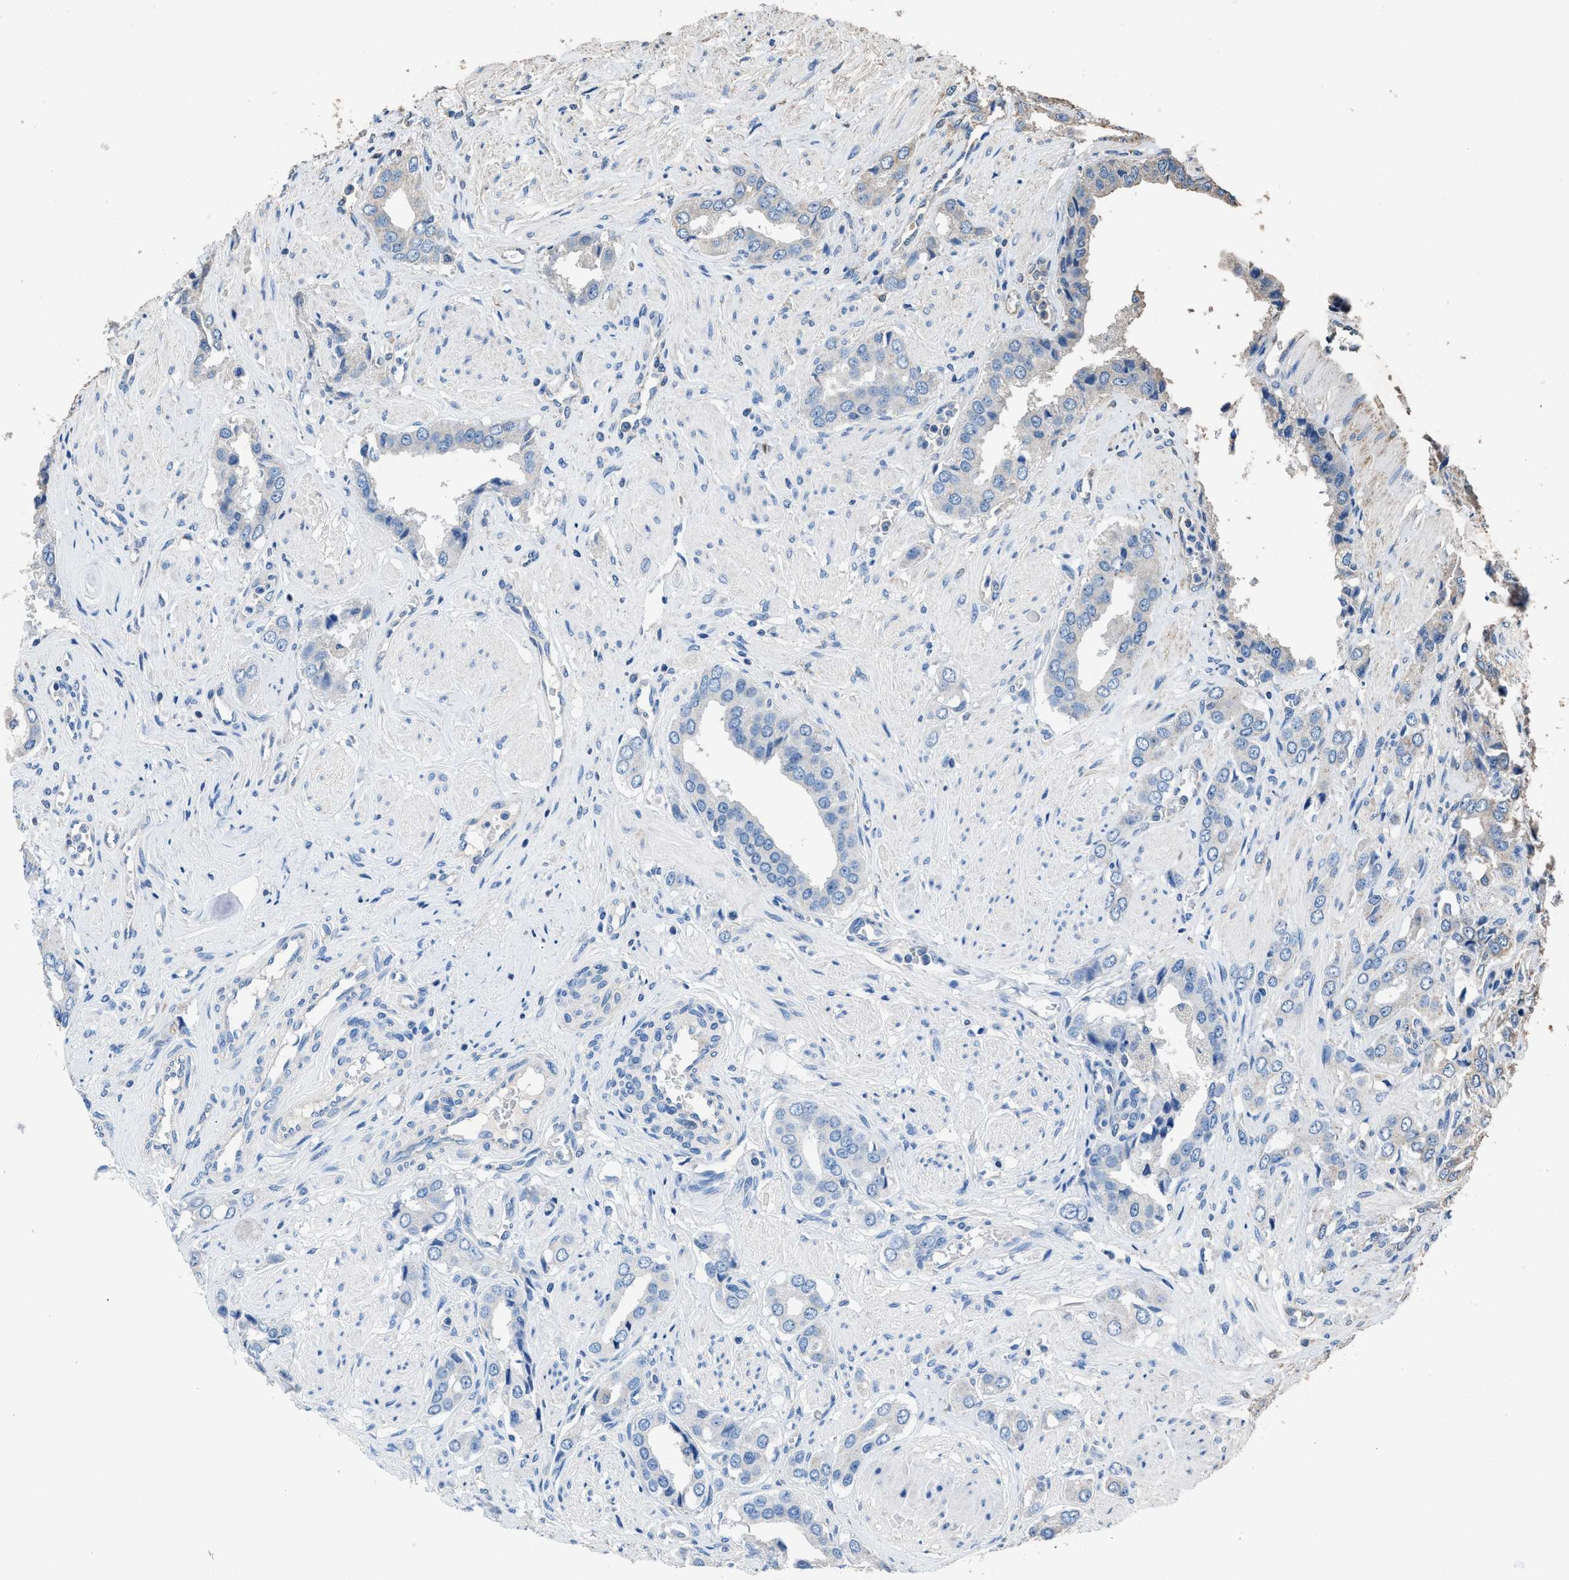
{"staining": {"intensity": "negative", "quantity": "none", "location": "none"}, "tissue": "prostate cancer", "cell_type": "Tumor cells", "image_type": "cancer", "snomed": [{"axis": "morphology", "description": "Adenocarcinoma, High grade"}, {"axis": "topography", "description": "Prostate"}], "caption": "Immunohistochemistry photomicrograph of prostate cancer (high-grade adenocarcinoma) stained for a protein (brown), which demonstrates no staining in tumor cells.", "gene": "ITSN1", "patient": {"sex": "male", "age": 52}}